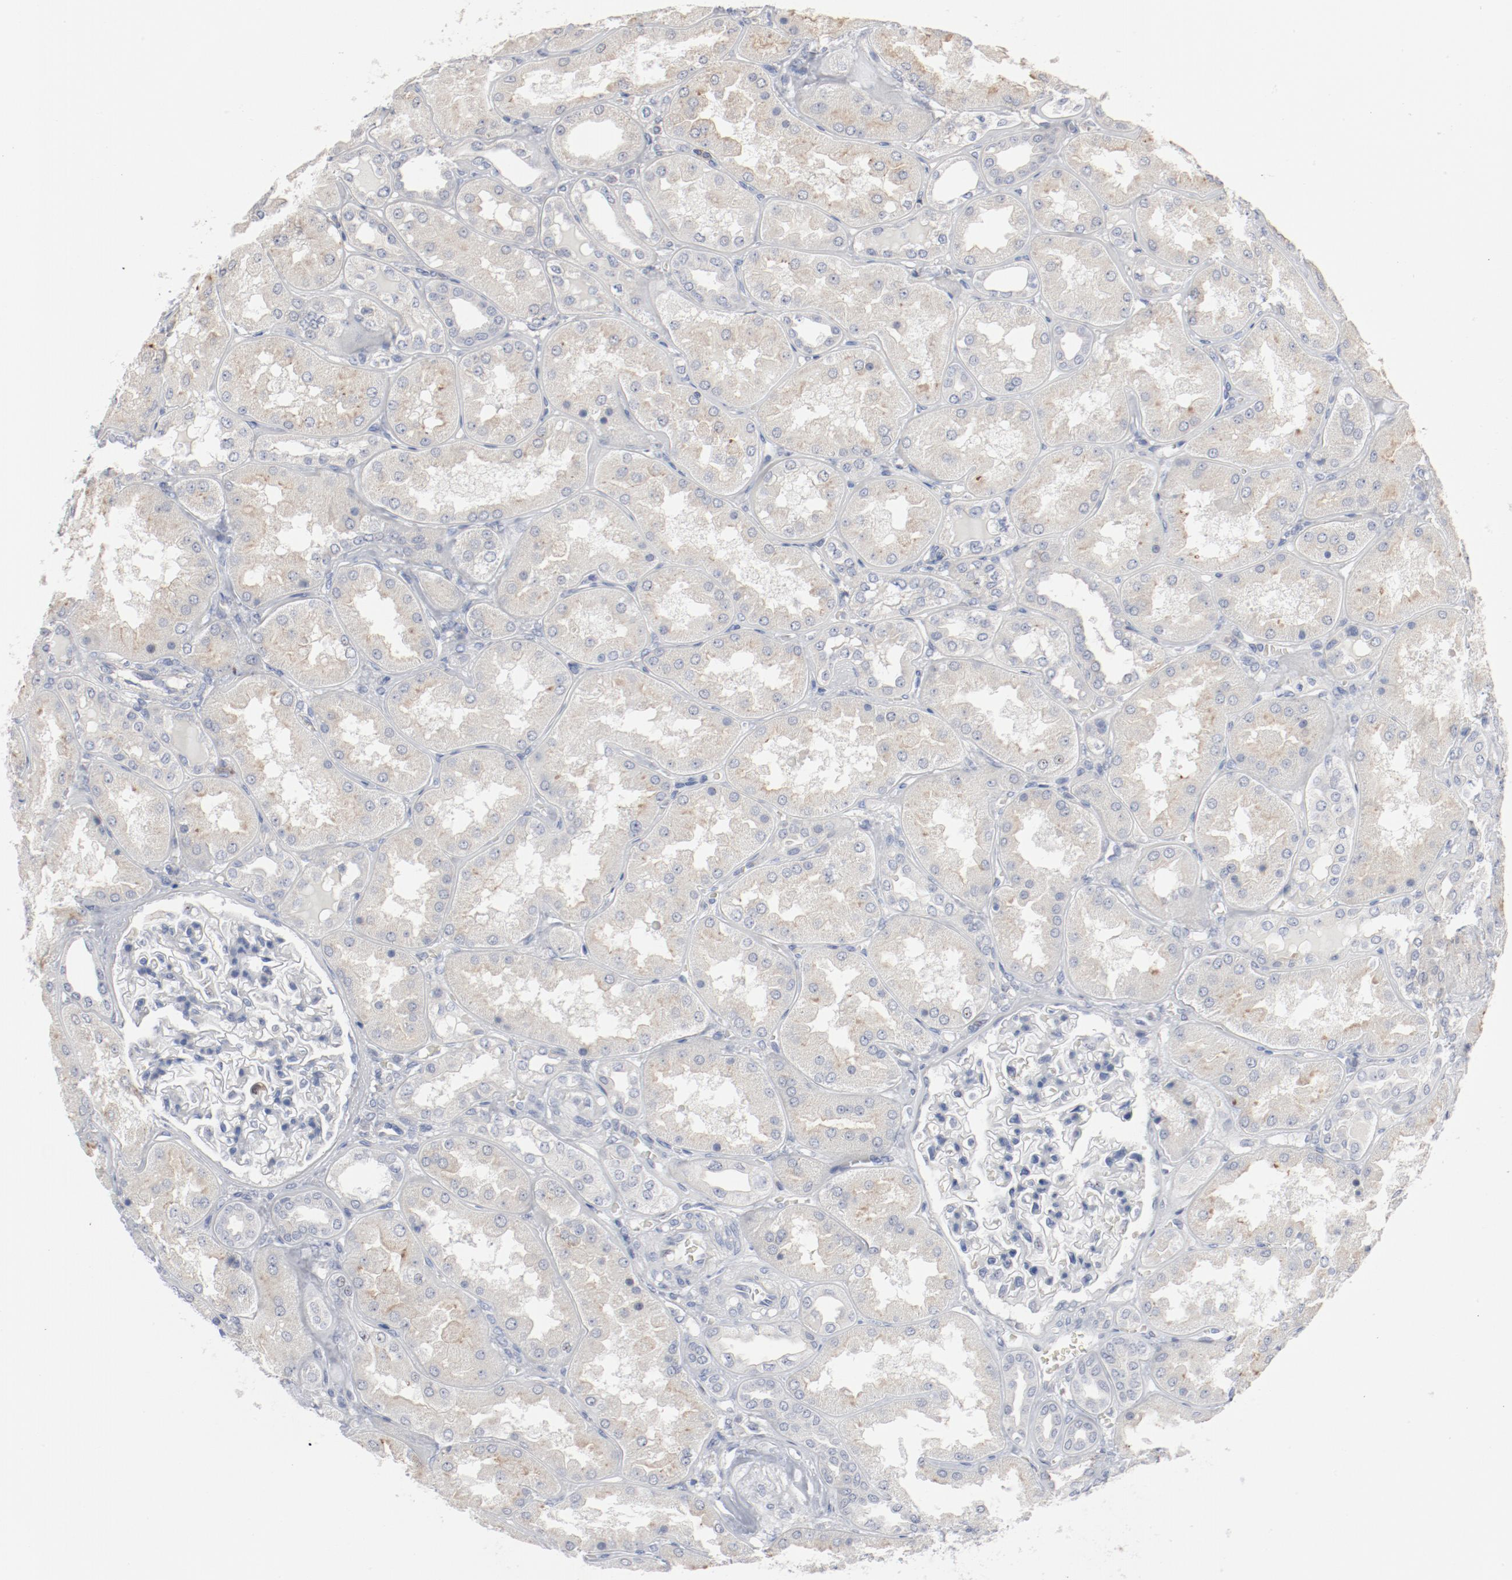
{"staining": {"intensity": "negative", "quantity": "none", "location": "none"}, "tissue": "kidney", "cell_type": "Cells in glomeruli", "image_type": "normal", "snomed": [{"axis": "morphology", "description": "Normal tissue, NOS"}, {"axis": "topography", "description": "Kidney"}], "caption": "Immunohistochemistry (IHC) photomicrograph of normal kidney stained for a protein (brown), which reveals no positivity in cells in glomeruli. Nuclei are stained in blue.", "gene": "CDK1", "patient": {"sex": "female", "age": 56}}